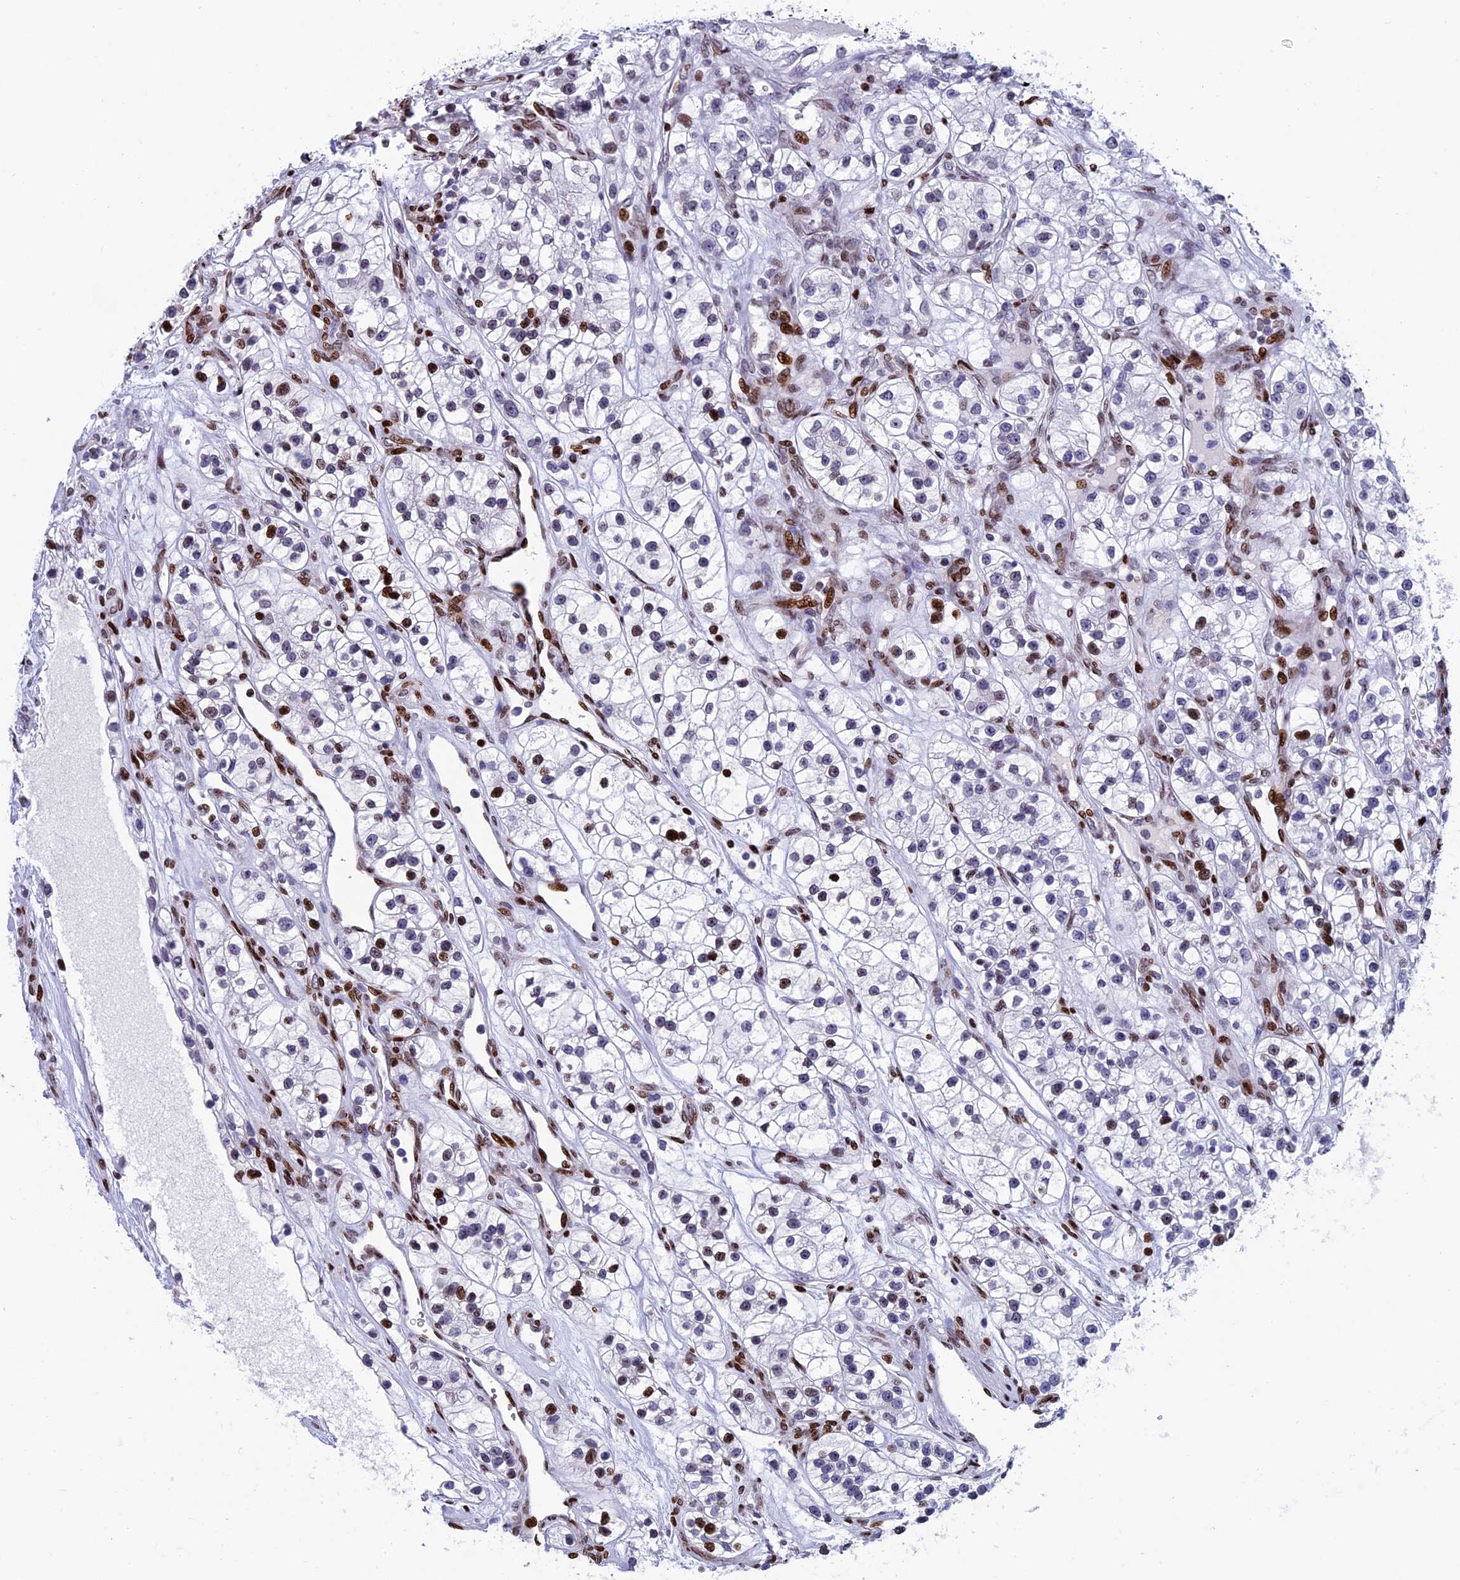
{"staining": {"intensity": "strong", "quantity": "<25%", "location": "nuclear"}, "tissue": "renal cancer", "cell_type": "Tumor cells", "image_type": "cancer", "snomed": [{"axis": "morphology", "description": "Adenocarcinoma, NOS"}, {"axis": "topography", "description": "Kidney"}], "caption": "Renal cancer (adenocarcinoma) stained for a protein displays strong nuclear positivity in tumor cells.", "gene": "BTBD3", "patient": {"sex": "female", "age": 57}}